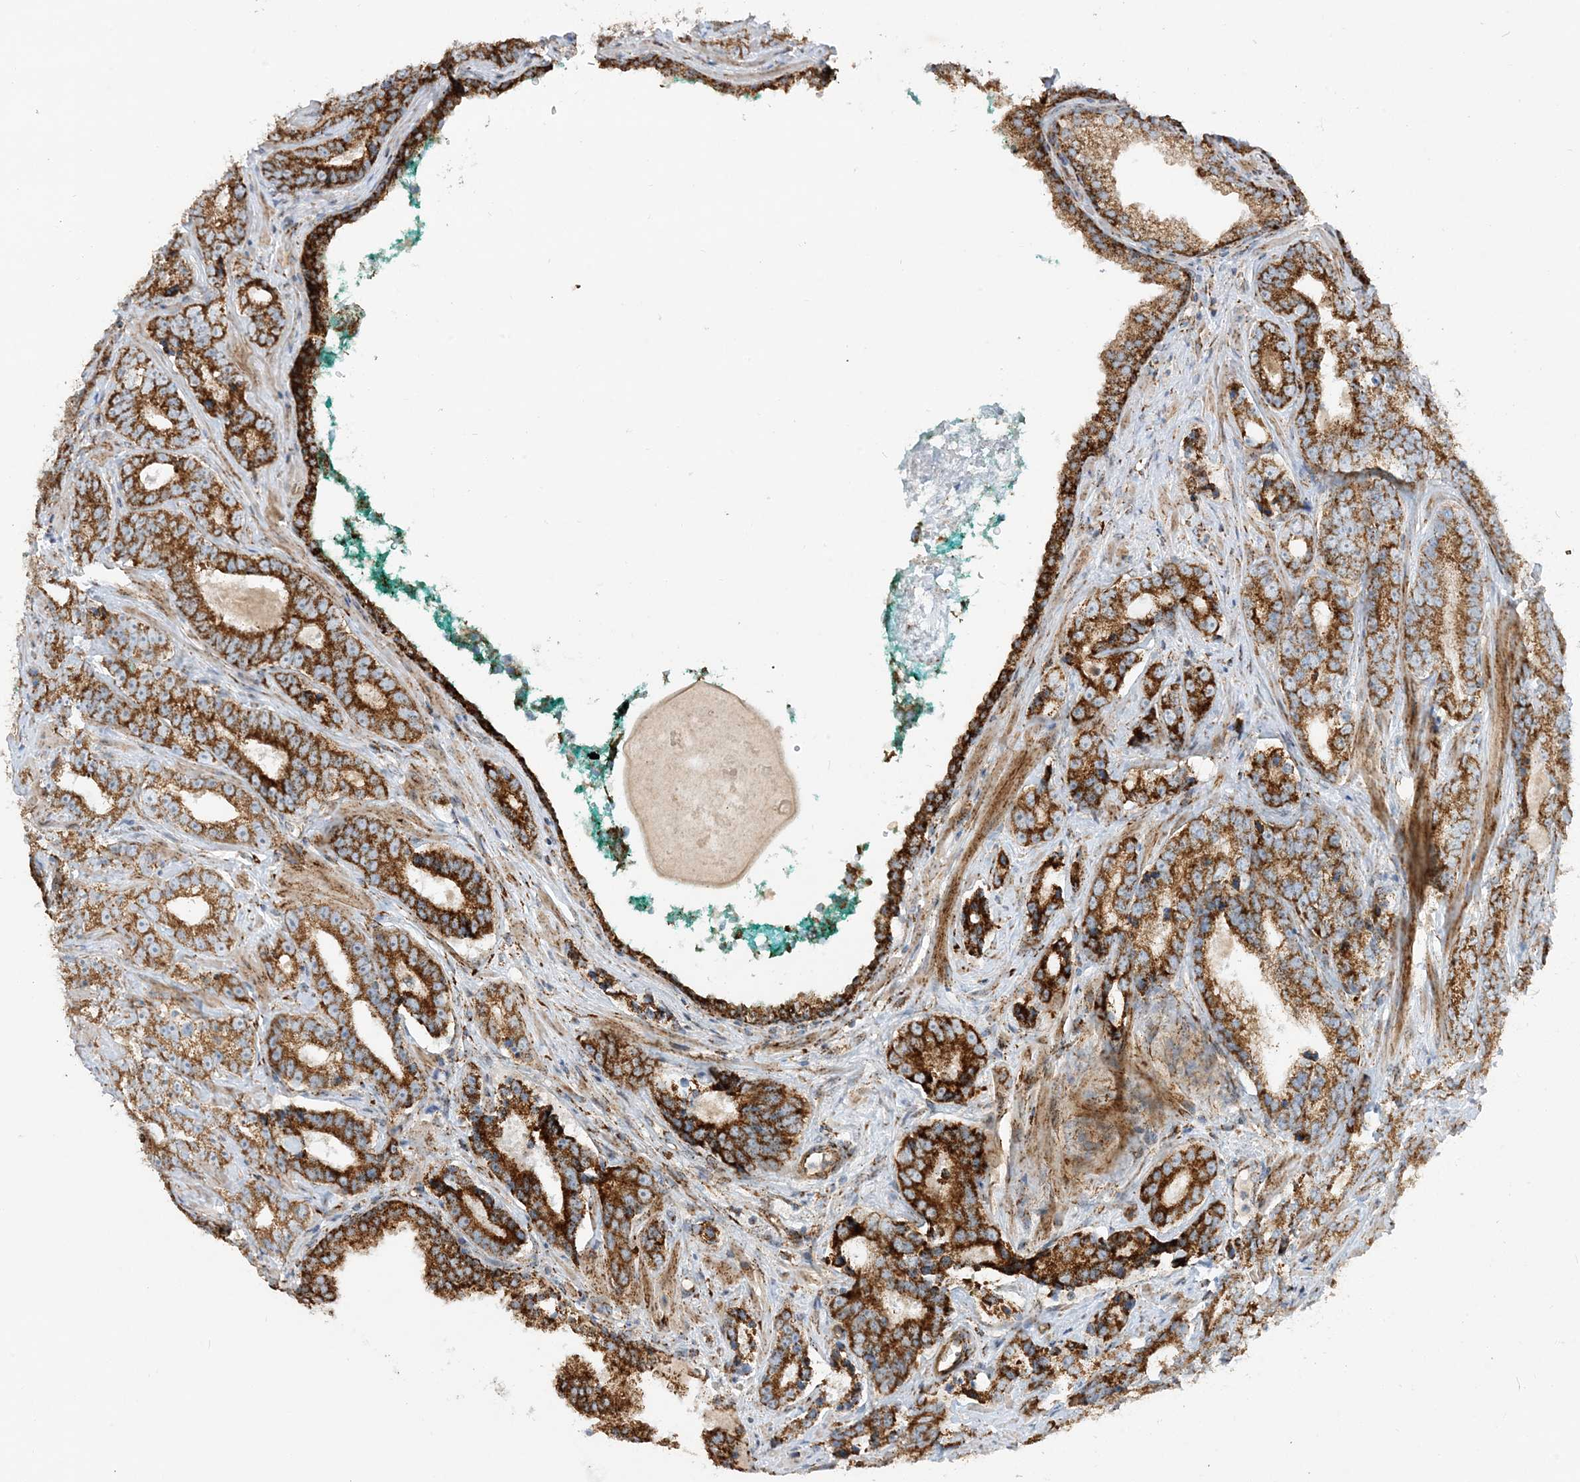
{"staining": {"intensity": "strong", "quantity": ">75%", "location": "cytoplasmic/membranous"}, "tissue": "prostate cancer", "cell_type": "Tumor cells", "image_type": "cancer", "snomed": [{"axis": "morphology", "description": "Adenocarcinoma, High grade"}, {"axis": "topography", "description": "Prostate"}], "caption": "The micrograph shows a brown stain indicating the presence of a protein in the cytoplasmic/membranous of tumor cells in prostate cancer. The staining was performed using DAB to visualize the protein expression in brown, while the nuclei were stained in blue with hematoxylin (Magnification: 20x).", "gene": "NDUFAF3", "patient": {"sex": "male", "age": 62}}